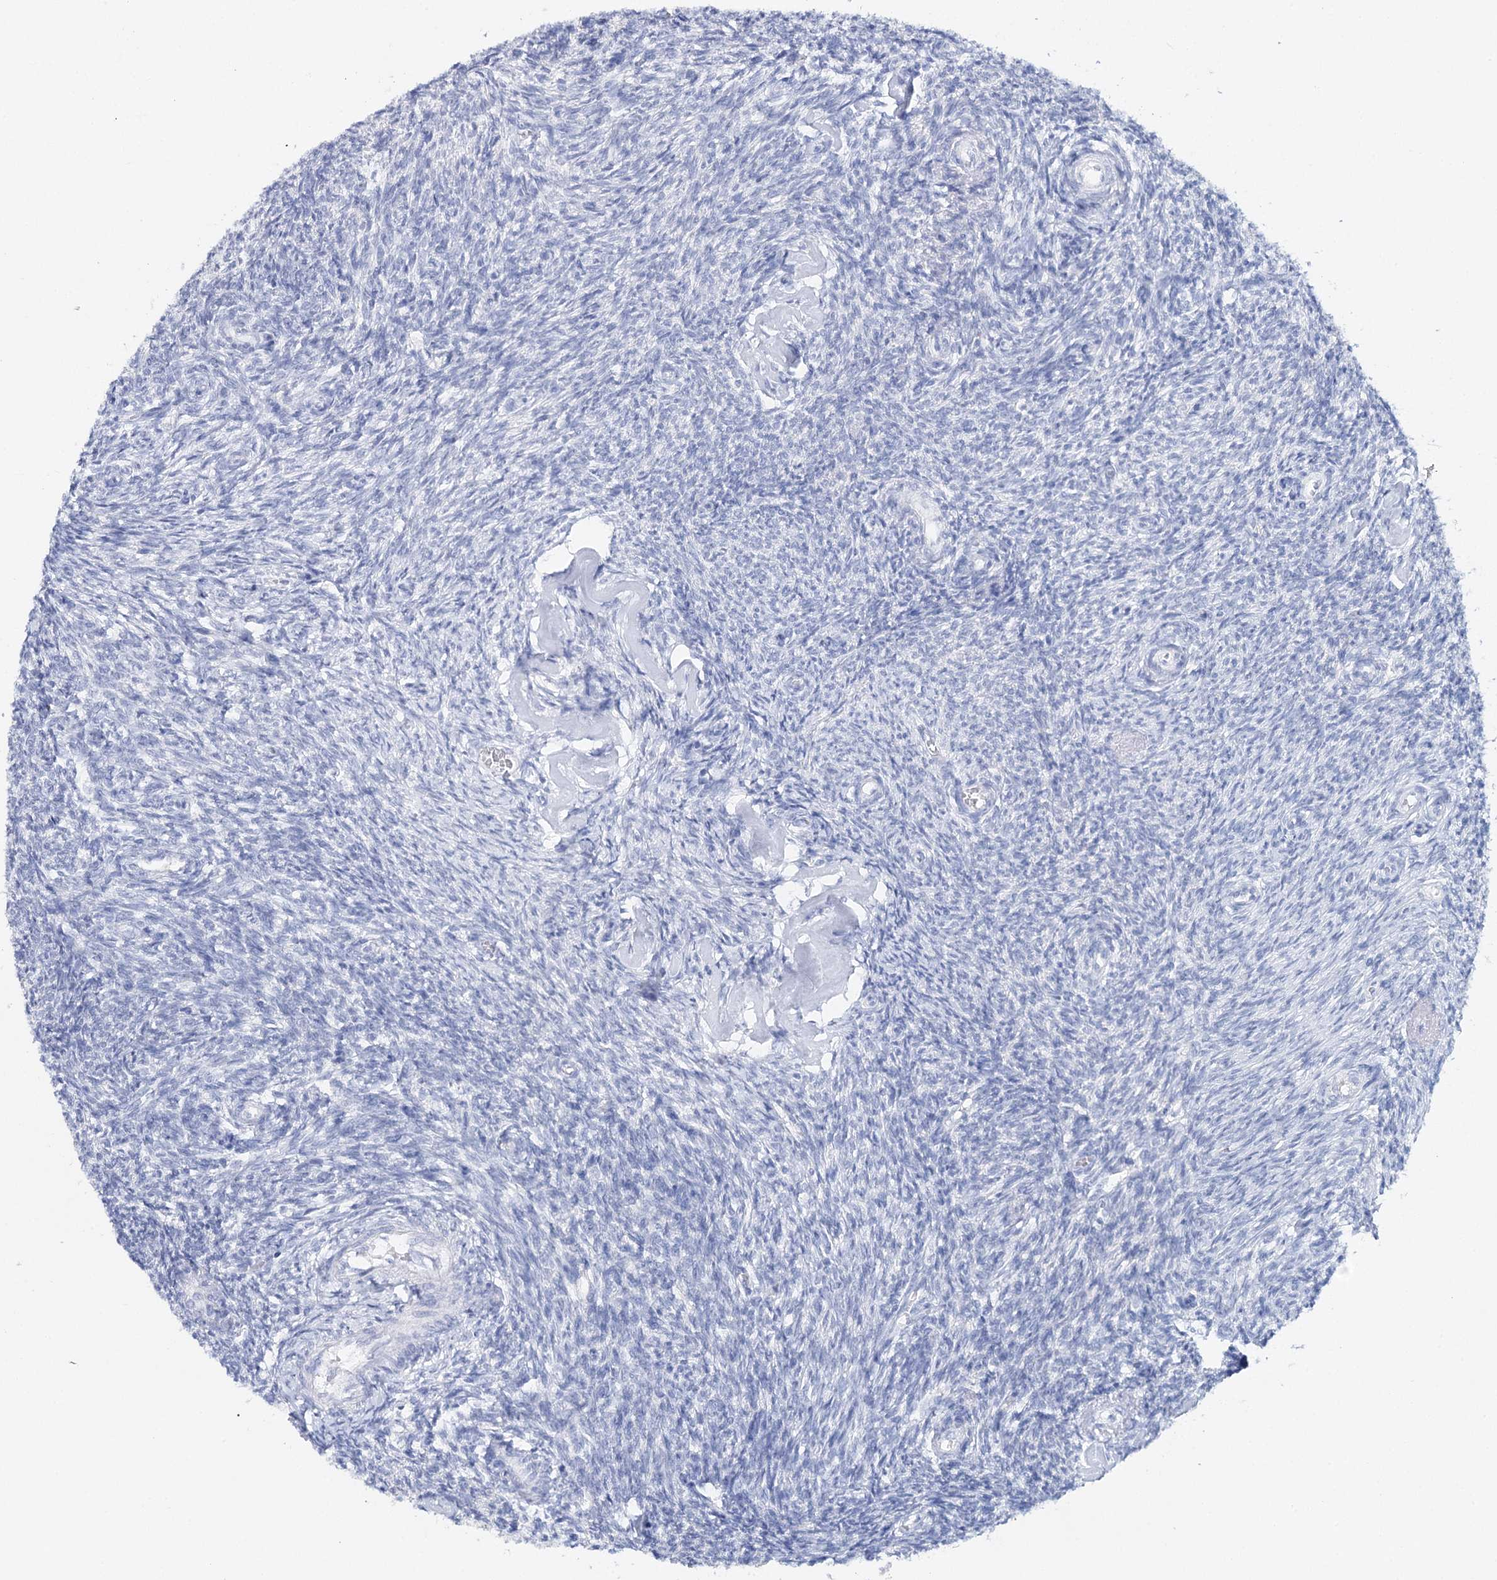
{"staining": {"intensity": "negative", "quantity": "none", "location": "none"}, "tissue": "ovary", "cell_type": "Ovarian stroma cells", "image_type": "normal", "snomed": [{"axis": "morphology", "description": "Normal tissue, NOS"}, {"axis": "topography", "description": "Ovary"}], "caption": "The immunohistochemistry photomicrograph has no significant positivity in ovarian stroma cells of ovary. (DAB (3,3'-diaminobenzidine) IHC with hematoxylin counter stain).", "gene": "CEACAM8", "patient": {"sex": "female", "age": 44}}